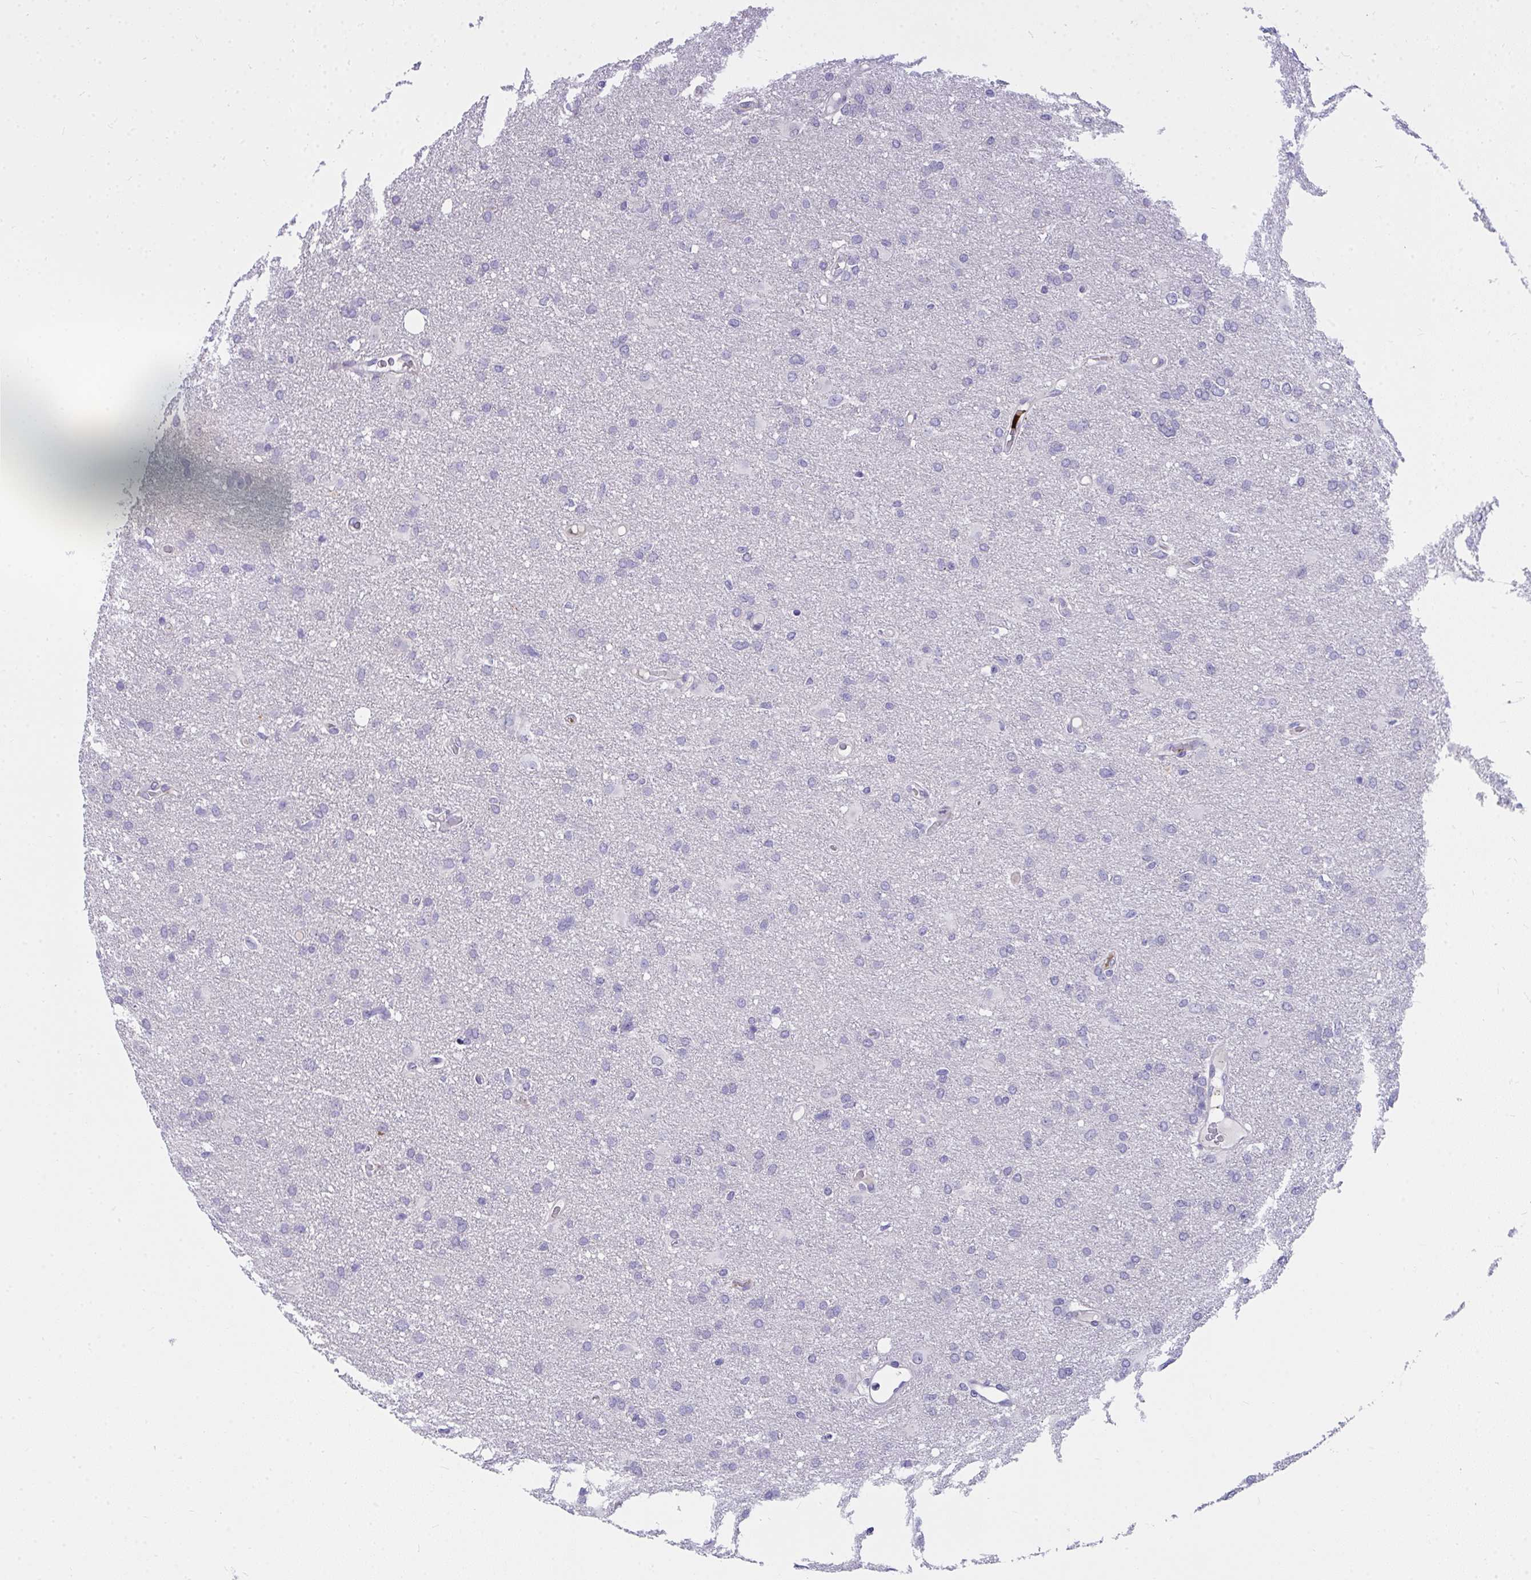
{"staining": {"intensity": "negative", "quantity": "none", "location": "none"}, "tissue": "glioma", "cell_type": "Tumor cells", "image_type": "cancer", "snomed": [{"axis": "morphology", "description": "Glioma, malignant, High grade"}, {"axis": "topography", "description": "Brain"}], "caption": "Protein analysis of high-grade glioma (malignant) reveals no significant expression in tumor cells.", "gene": "TSBP1", "patient": {"sex": "male", "age": 53}}